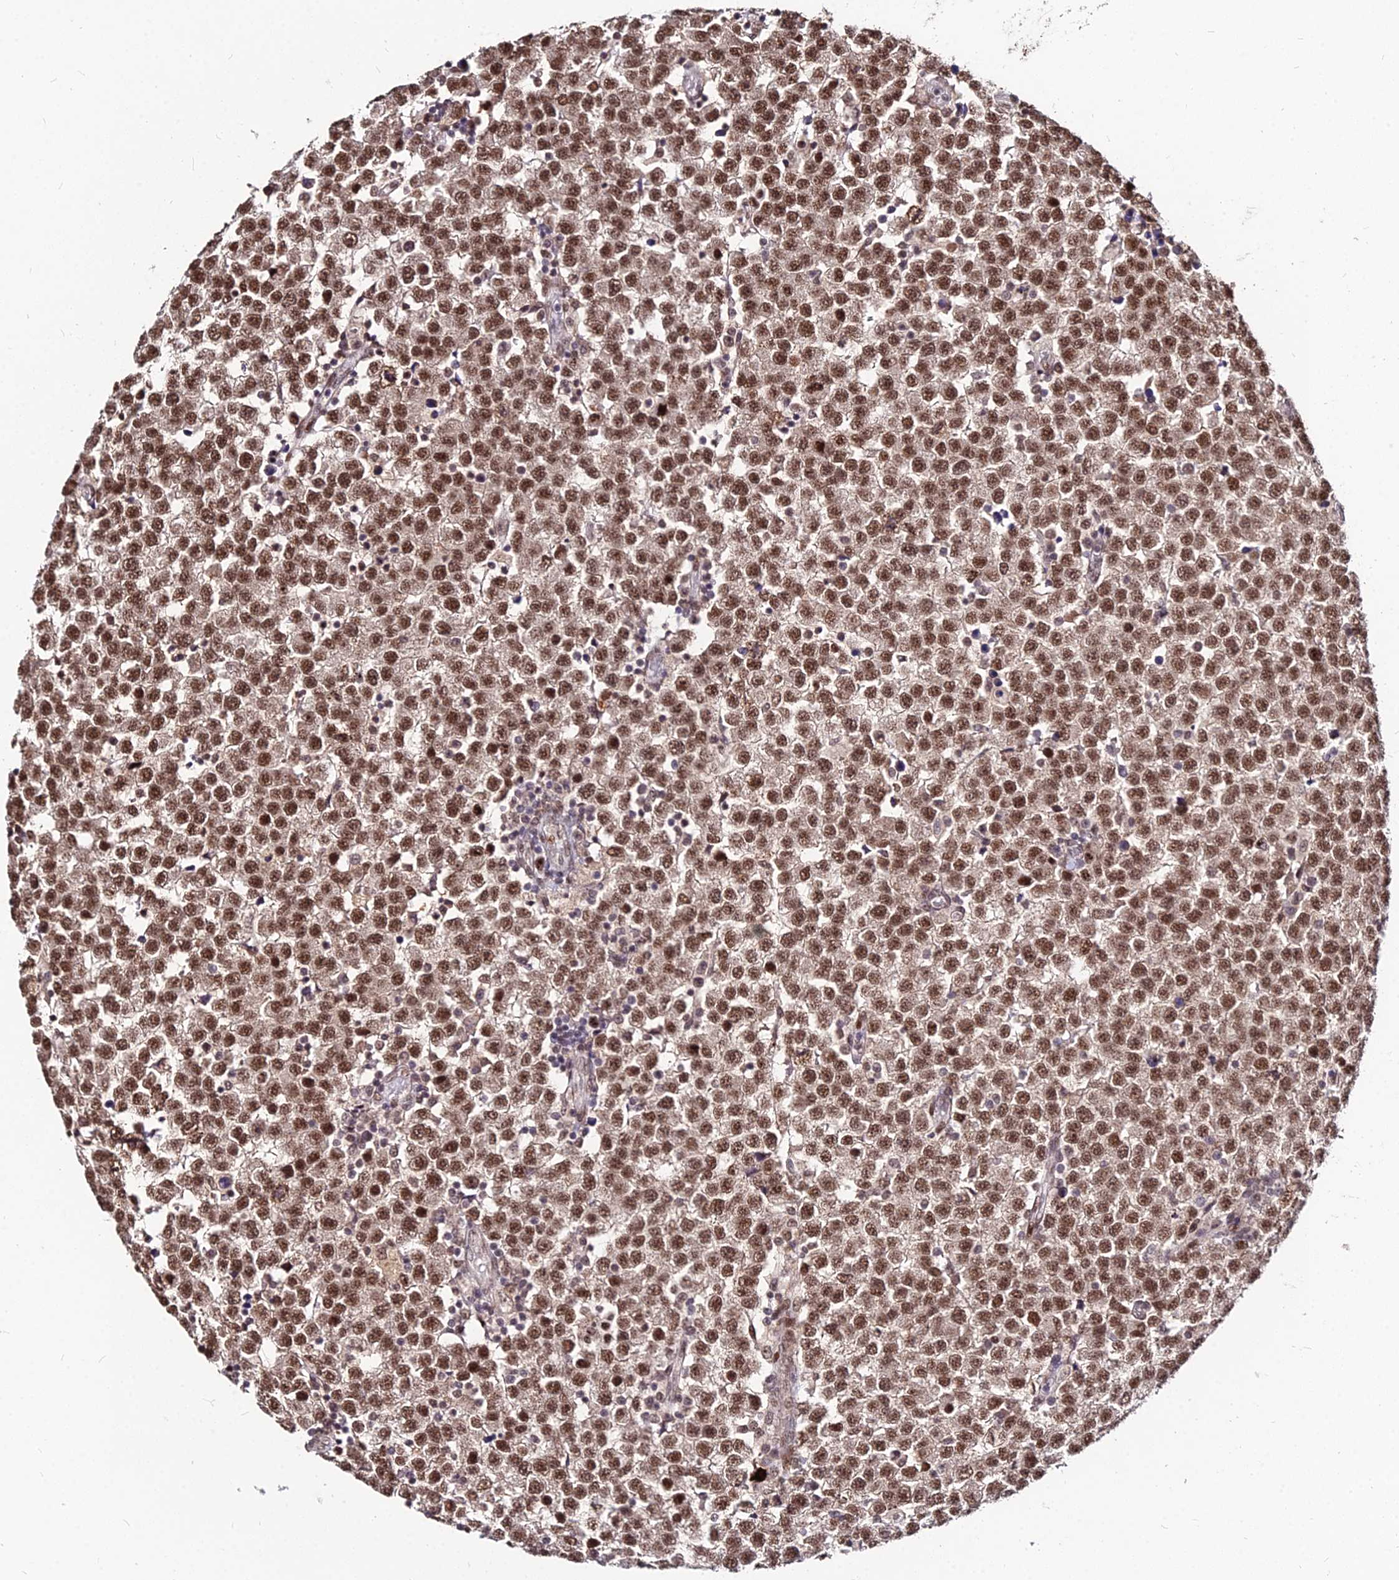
{"staining": {"intensity": "strong", "quantity": ">75%", "location": "nuclear"}, "tissue": "testis cancer", "cell_type": "Tumor cells", "image_type": "cancer", "snomed": [{"axis": "morphology", "description": "Seminoma, NOS"}, {"axis": "topography", "description": "Testis"}], "caption": "Testis cancer (seminoma) stained with IHC exhibits strong nuclear staining in about >75% of tumor cells.", "gene": "ZBED4", "patient": {"sex": "male", "age": 34}}